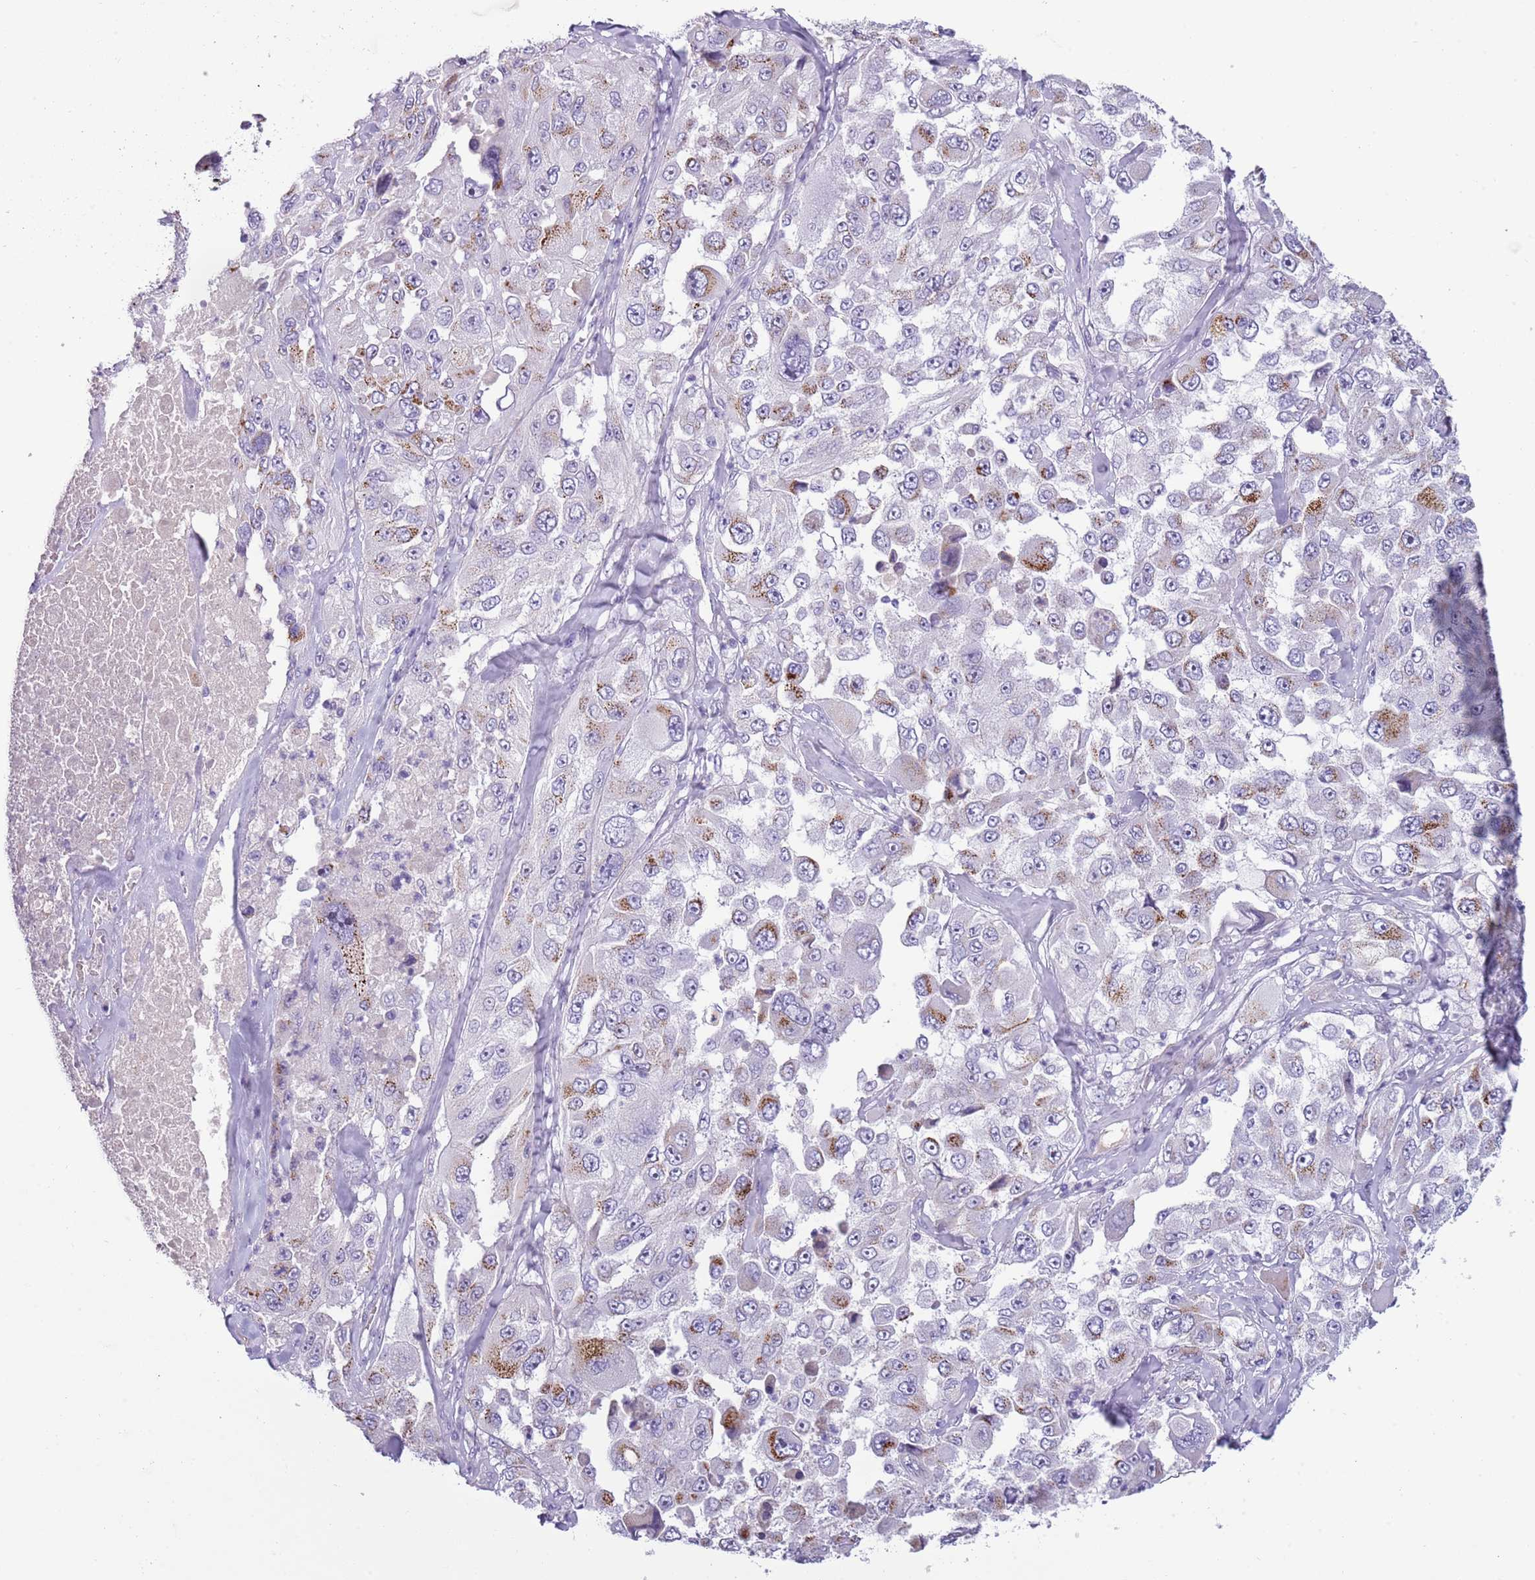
{"staining": {"intensity": "strong", "quantity": "<25%", "location": "cytoplasmic/membranous"}, "tissue": "melanoma", "cell_type": "Tumor cells", "image_type": "cancer", "snomed": [{"axis": "morphology", "description": "Malignant melanoma, Metastatic site"}, {"axis": "topography", "description": "Lymph node"}], "caption": "This histopathology image displays malignant melanoma (metastatic site) stained with immunohistochemistry to label a protein in brown. The cytoplasmic/membranous of tumor cells show strong positivity for the protein. Nuclei are counter-stained blue.", "gene": "NBPF6", "patient": {"sex": "male", "age": 62}}